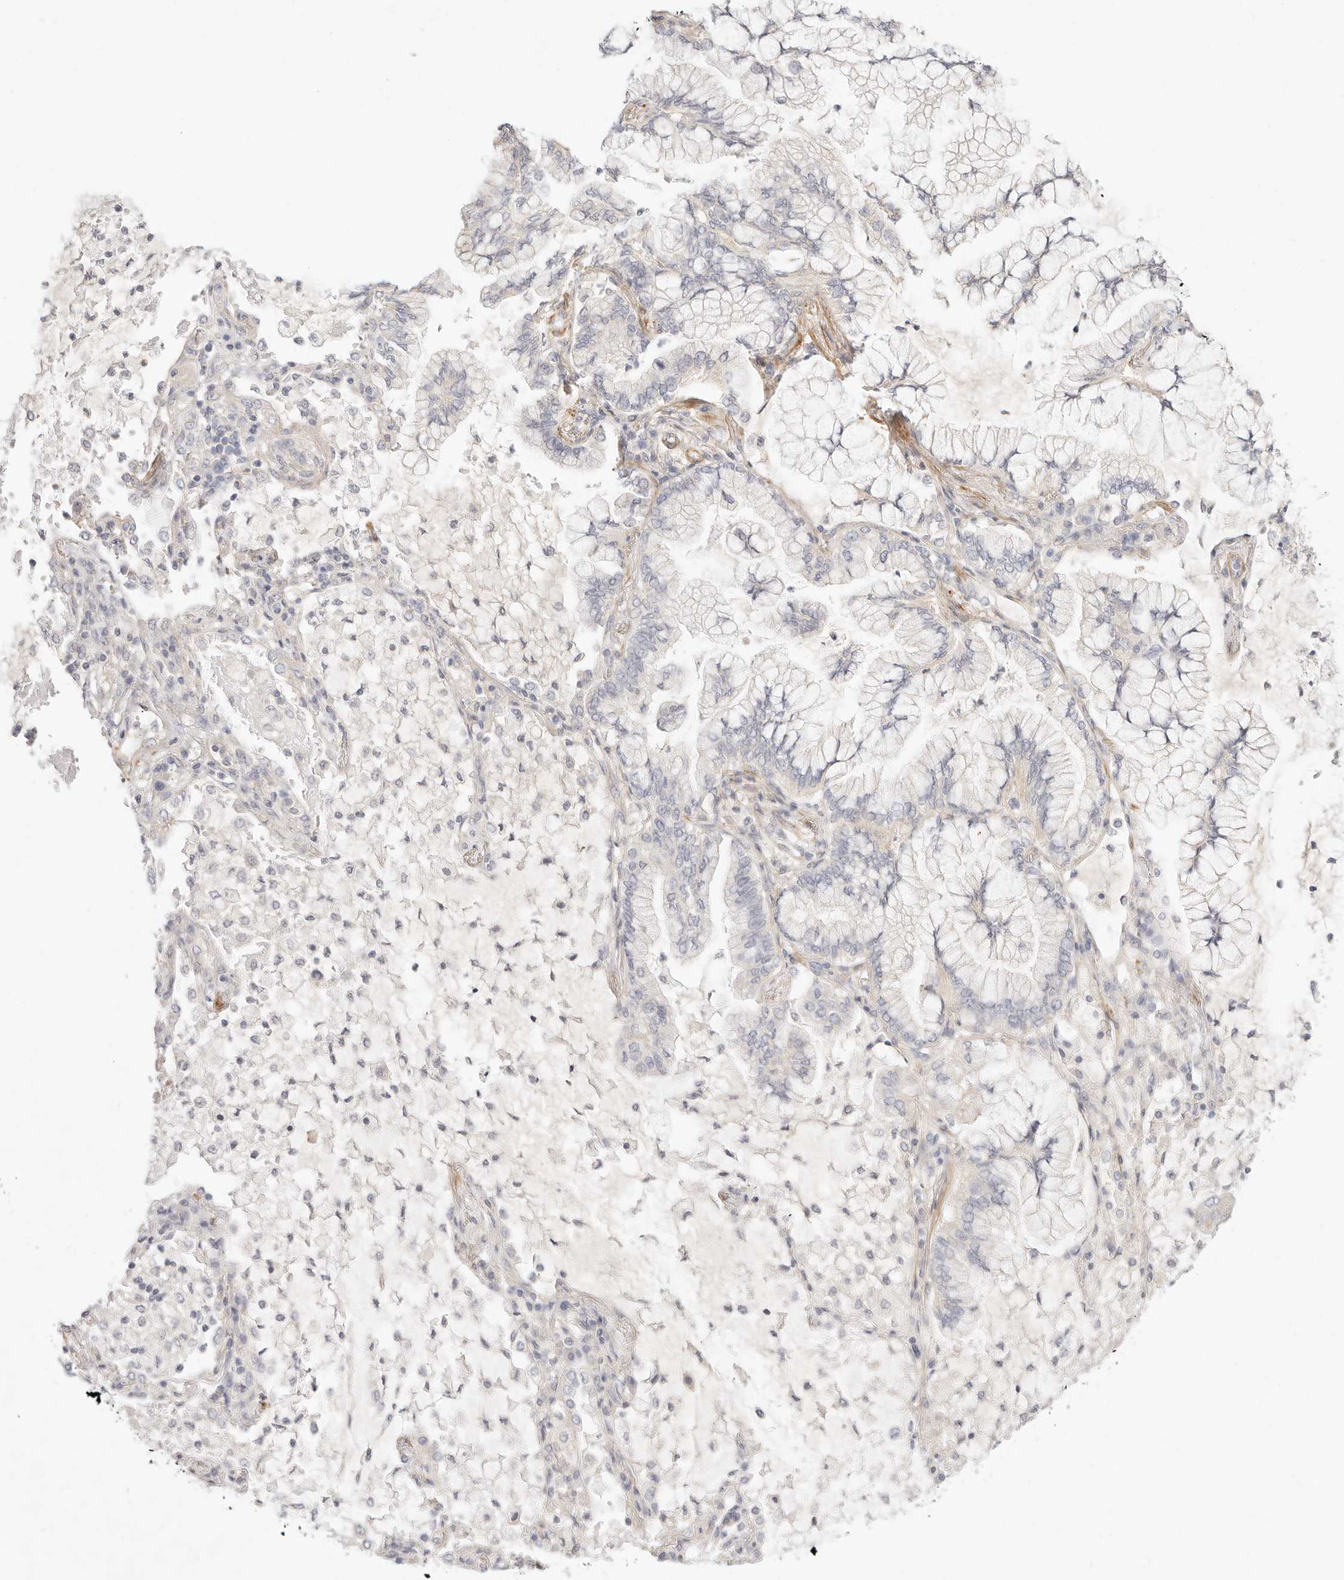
{"staining": {"intensity": "negative", "quantity": "none", "location": "none"}, "tissue": "lung cancer", "cell_type": "Tumor cells", "image_type": "cancer", "snomed": [{"axis": "morphology", "description": "Adenocarcinoma, NOS"}, {"axis": "topography", "description": "Lung"}], "caption": "The histopathology image displays no staining of tumor cells in lung cancer.", "gene": "UBXN10", "patient": {"sex": "female", "age": 70}}